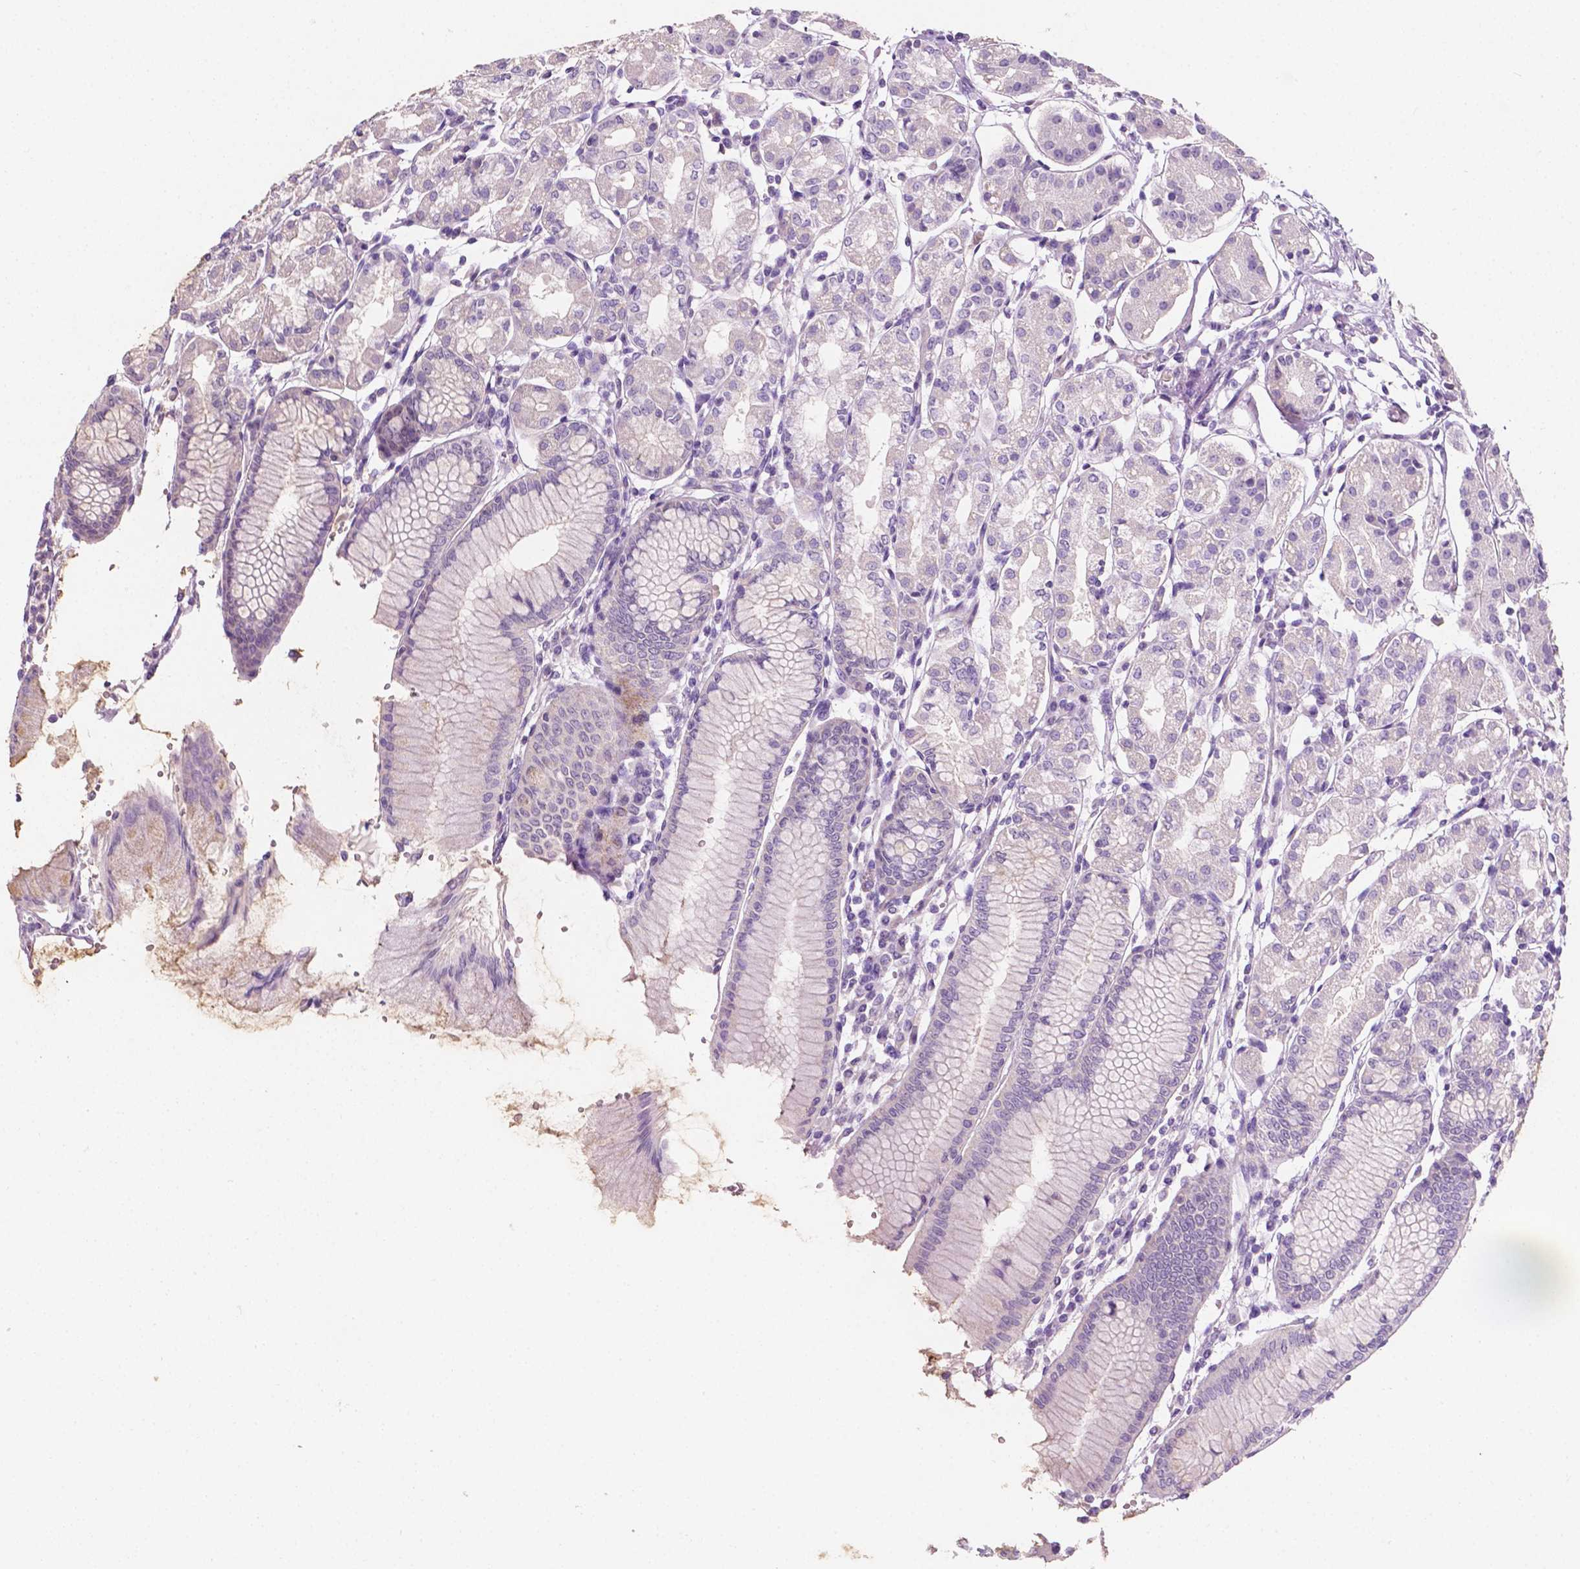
{"staining": {"intensity": "weak", "quantity": "<25%", "location": "cytoplasmic/membranous"}, "tissue": "stomach", "cell_type": "Glandular cells", "image_type": "normal", "snomed": [{"axis": "morphology", "description": "Normal tissue, NOS"}, {"axis": "topography", "description": "Skeletal muscle"}, {"axis": "topography", "description": "Stomach"}], "caption": "This is an immunohistochemistry micrograph of unremarkable human stomach. There is no expression in glandular cells.", "gene": "EGFR", "patient": {"sex": "female", "age": 57}}